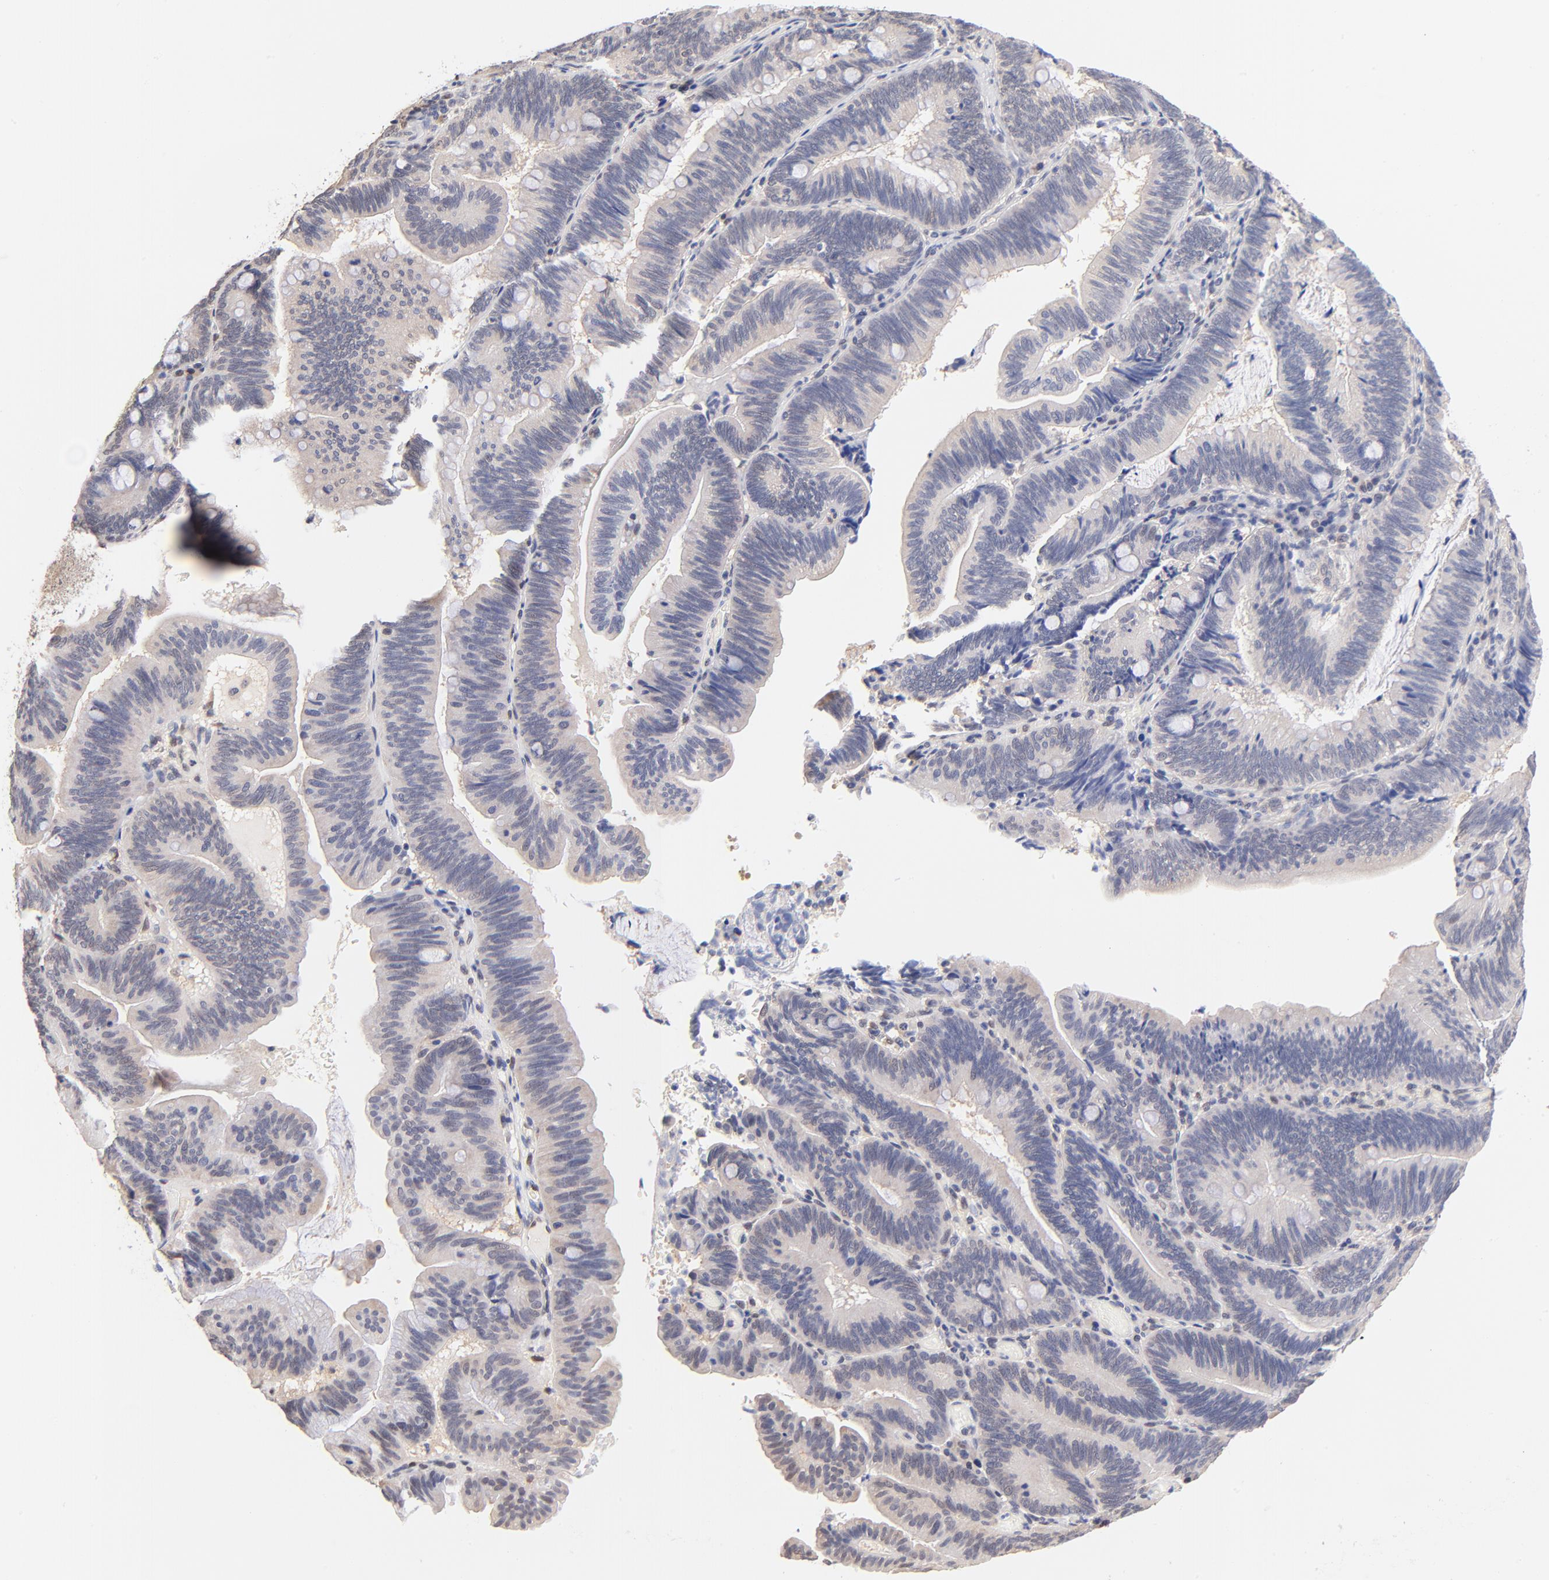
{"staining": {"intensity": "weak", "quantity": ">75%", "location": "cytoplasmic/membranous"}, "tissue": "pancreatic cancer", "cell_type": "Tumor cells", "image_type": "cancer", "snomed": [{"axis": "morphology", "description": "Adenocarcinoma, NOS"}, {"axis": "topography", "description": "Pancreas"}], "caption": "Immunohistochemical staining of human pancreatic cancer demonstrates low levels of weak cytoplasmic/membranous protein expression in about >75% of tumor cells.", "gene": "TXNL1", "patient": {"sex": "male", "age": 82}}